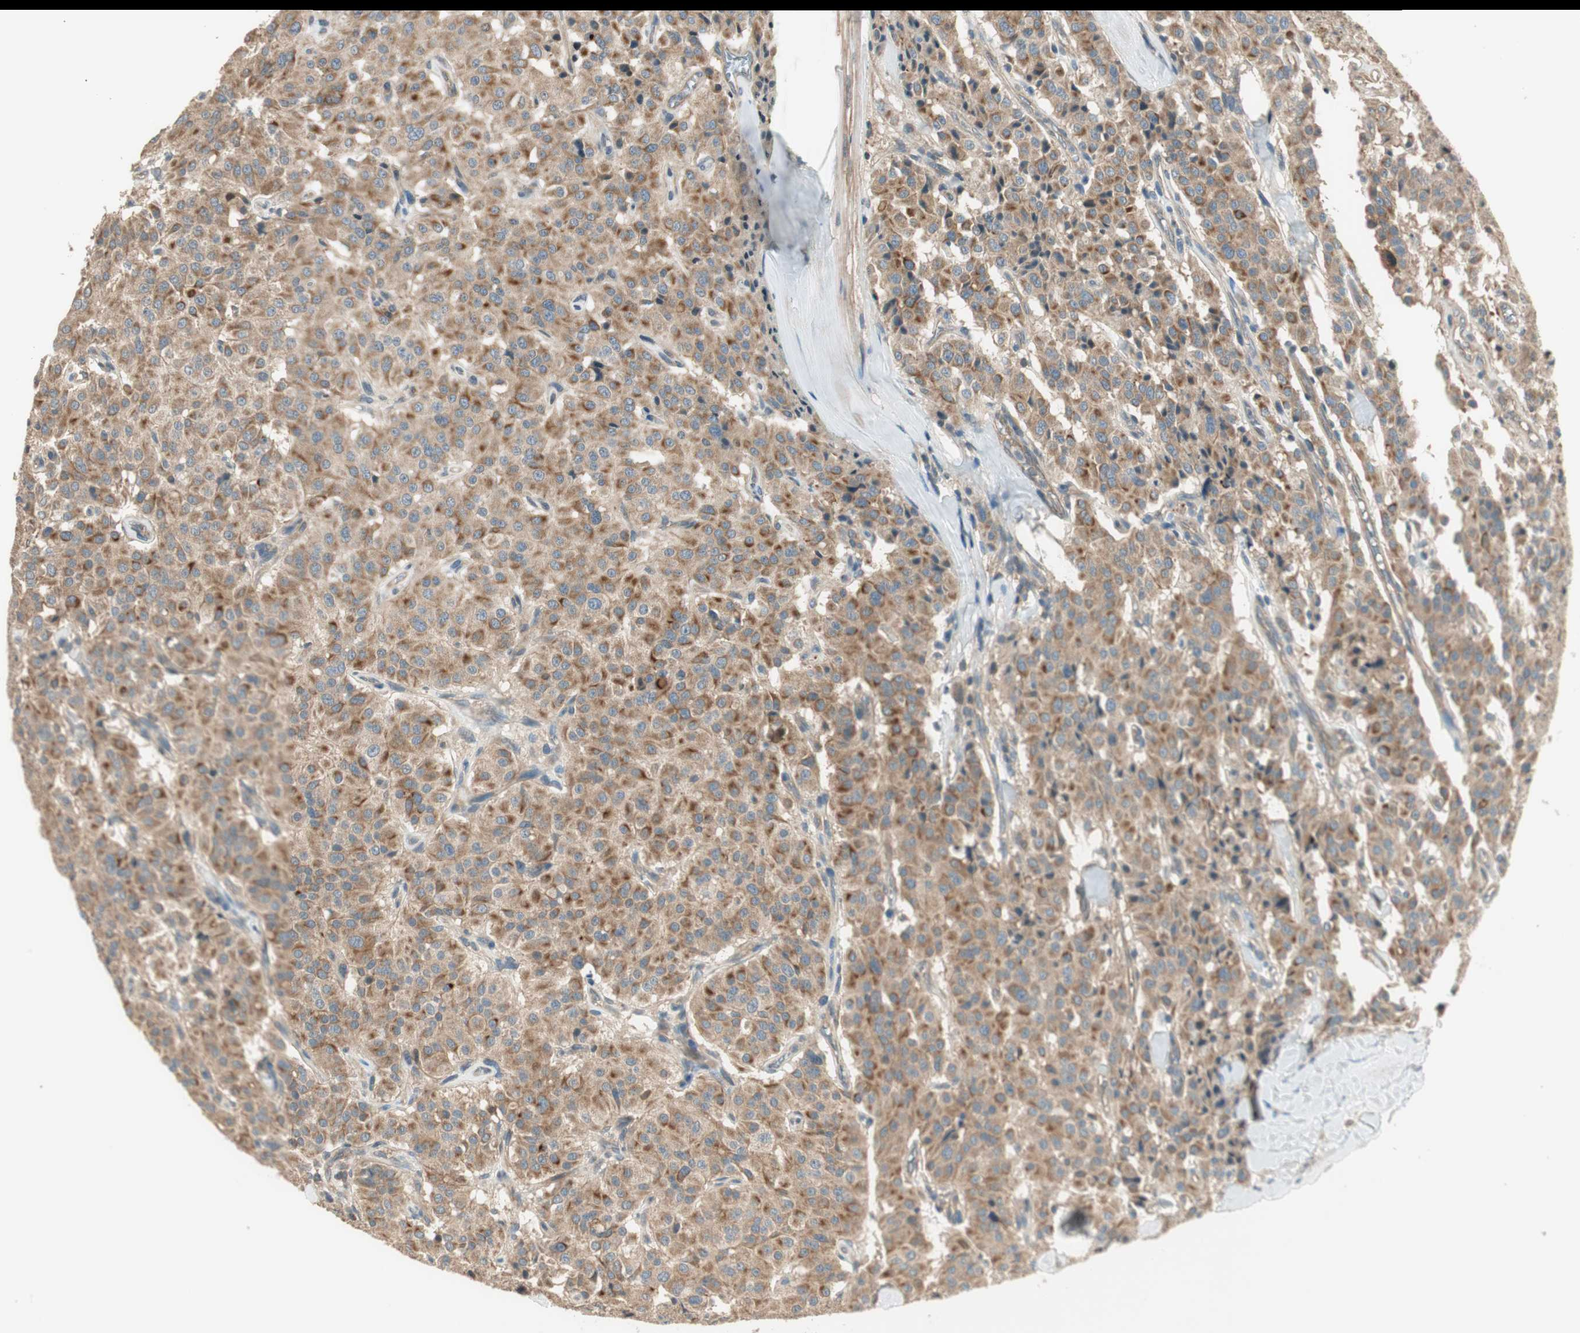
{"staining": {"intensity": "moderate", "quantity": ">75%", "location": "cytoplasmic/membranous"}, "tissue": "carcinoid", "cell_type": "Tumor cells", "image_type": "cancer", "snomed": [{"axis": "morphology", "description": "Carcinoid, malignant, NOS"}, {"axis": "topography", "description": "Lung"}], "caption": "Immunohistochemistry (IHC) histopathology image of neoplastic tissue: human carcinoid stained using IHC shows medium levels of moderate protein expression localized specifically in the cytoplasmic/membranous of tumor cells, appearing as a cytoplasmic/membranous brown color.", "gene": "PFDN5", "patient": {"sex": "male", "age": 30}}